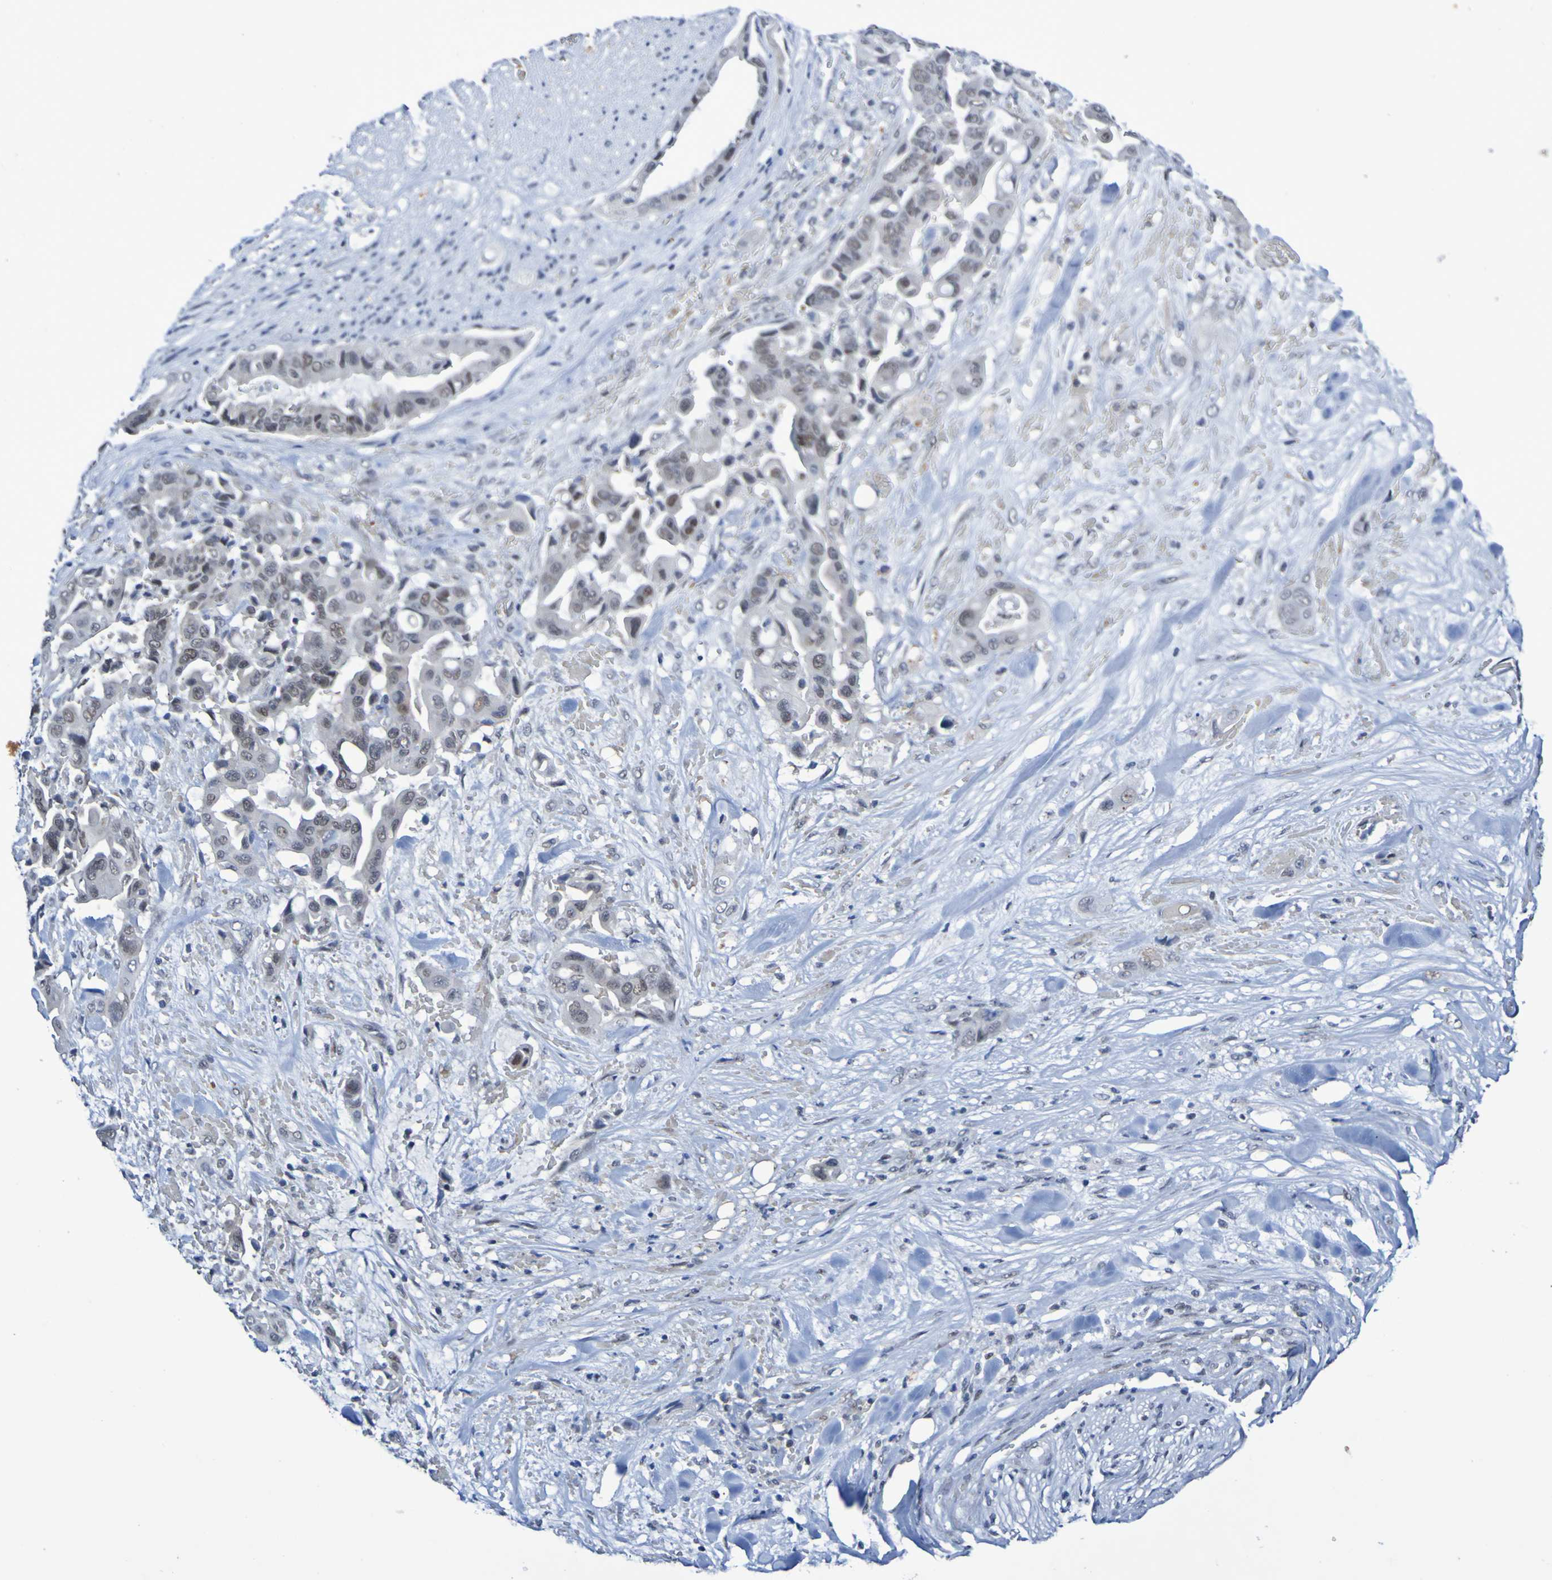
{"staining": {"intensity": "weak", "quantity": "25%-75%", "location": "nuclear"}, "tissue": "liver cancer", "cell_type": "Tumor cells", "image_type": "cancer", "snomed": [{"axis": "morphology", "description": "Cholangiocarcinoma"}, {"axis": "topography", "description": "Liver"}], "caption": "Human liver cholangiocarcinoma stained with a protein marker reveals weak staining in tumor cells.", "gene": "PCGF1", "patient": {"sex": "female", "age": 61}}